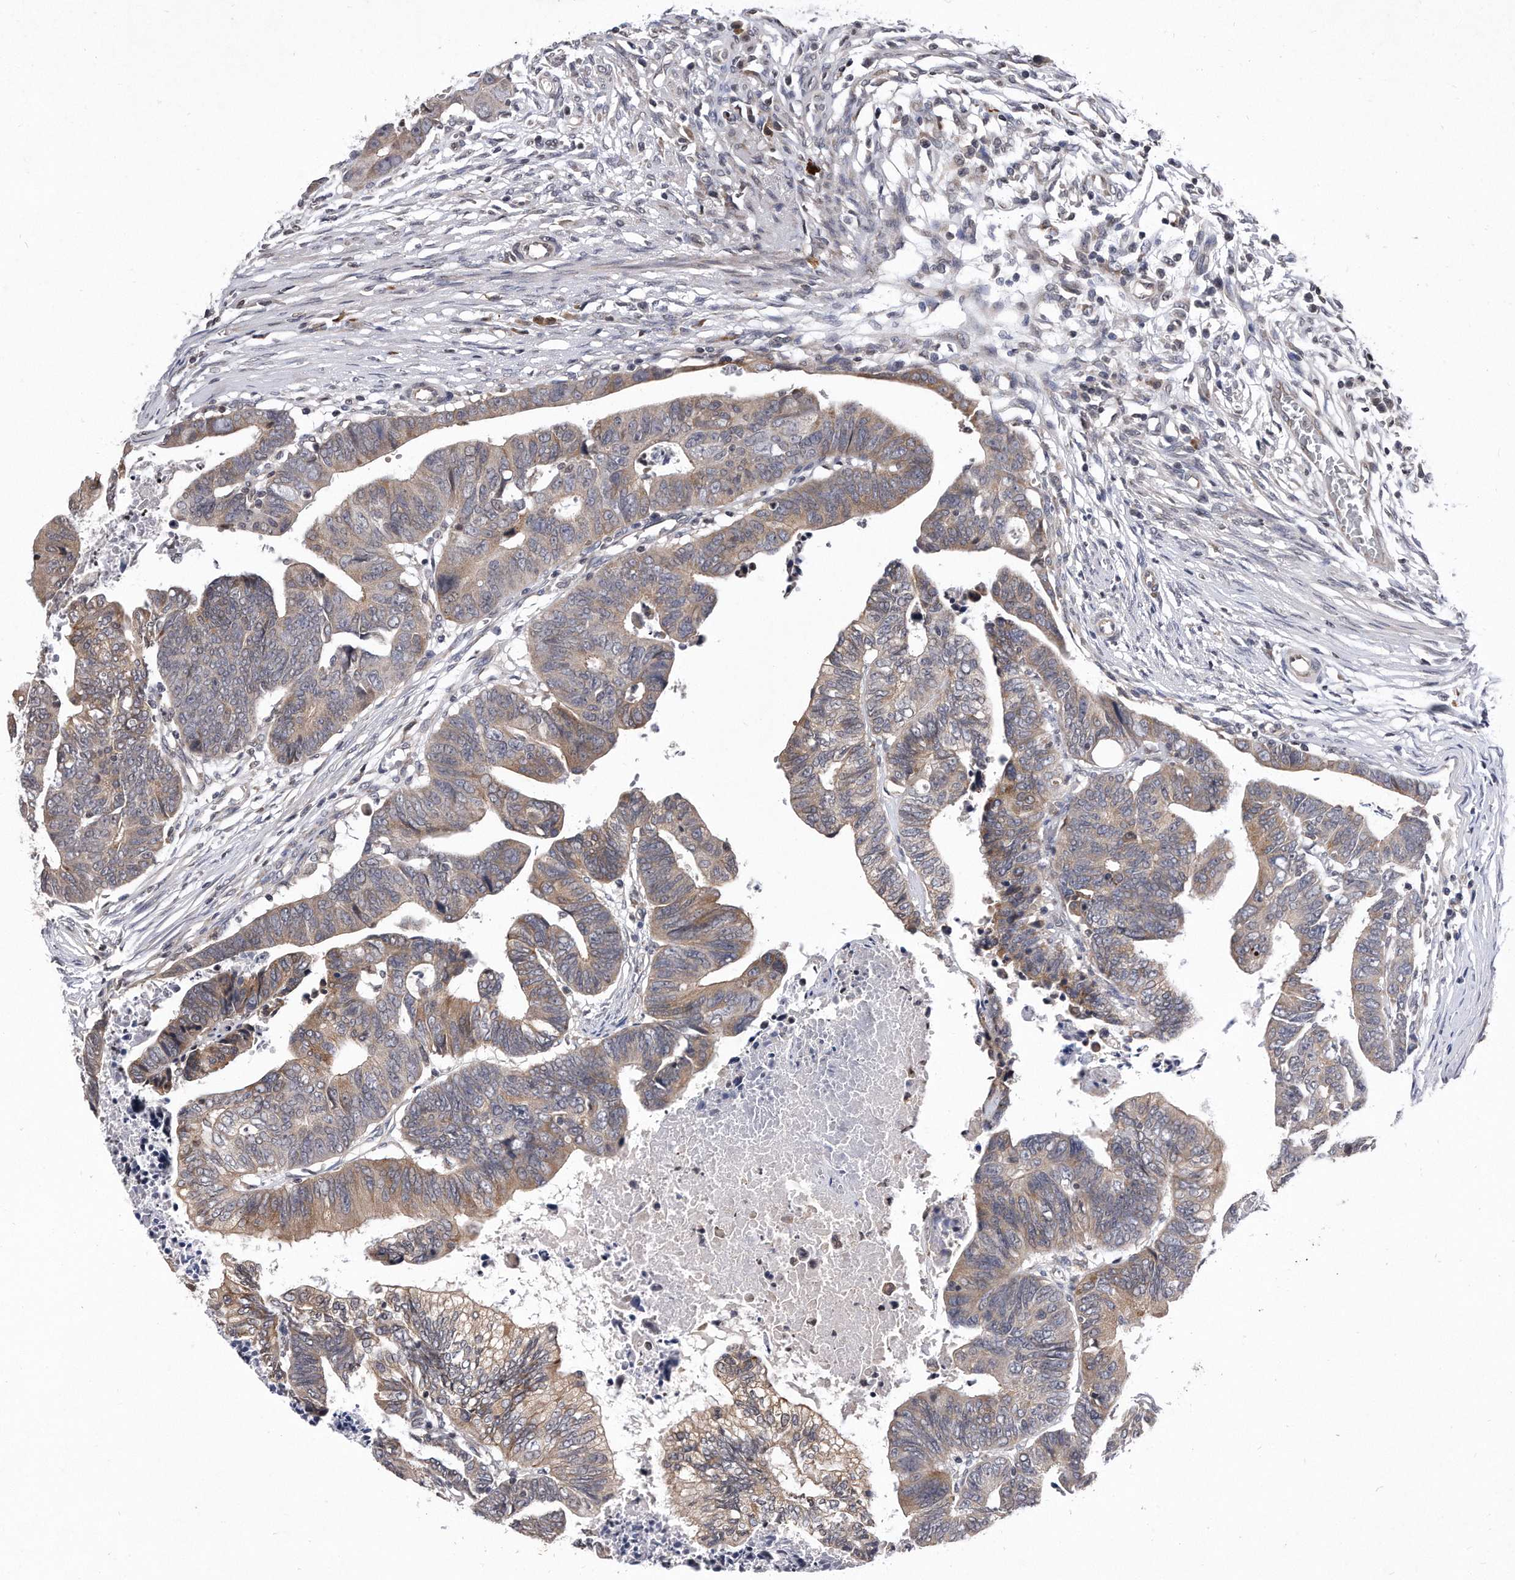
{"staining": {"intensity": "weak", "quantity": ">75%", "location": "cytoplasmic/membranous"}, "tissue": "colorectal cancer", "cell_type": "Tumor cells", "image_type": "cancer", "snomed": [{"axis": "morphology", "description": "Adenocarcinoma, NOS"}, {"axis": "topography", "description": "Rectum"}], "caption": "Protein staining of colorectal adenocarcinoma tissue displays weak cytoplasmic/membranous staining in approximately >75% of tumor cells.", "gene": "DAB1", "patient": {"sex": "female", "age": 65}}